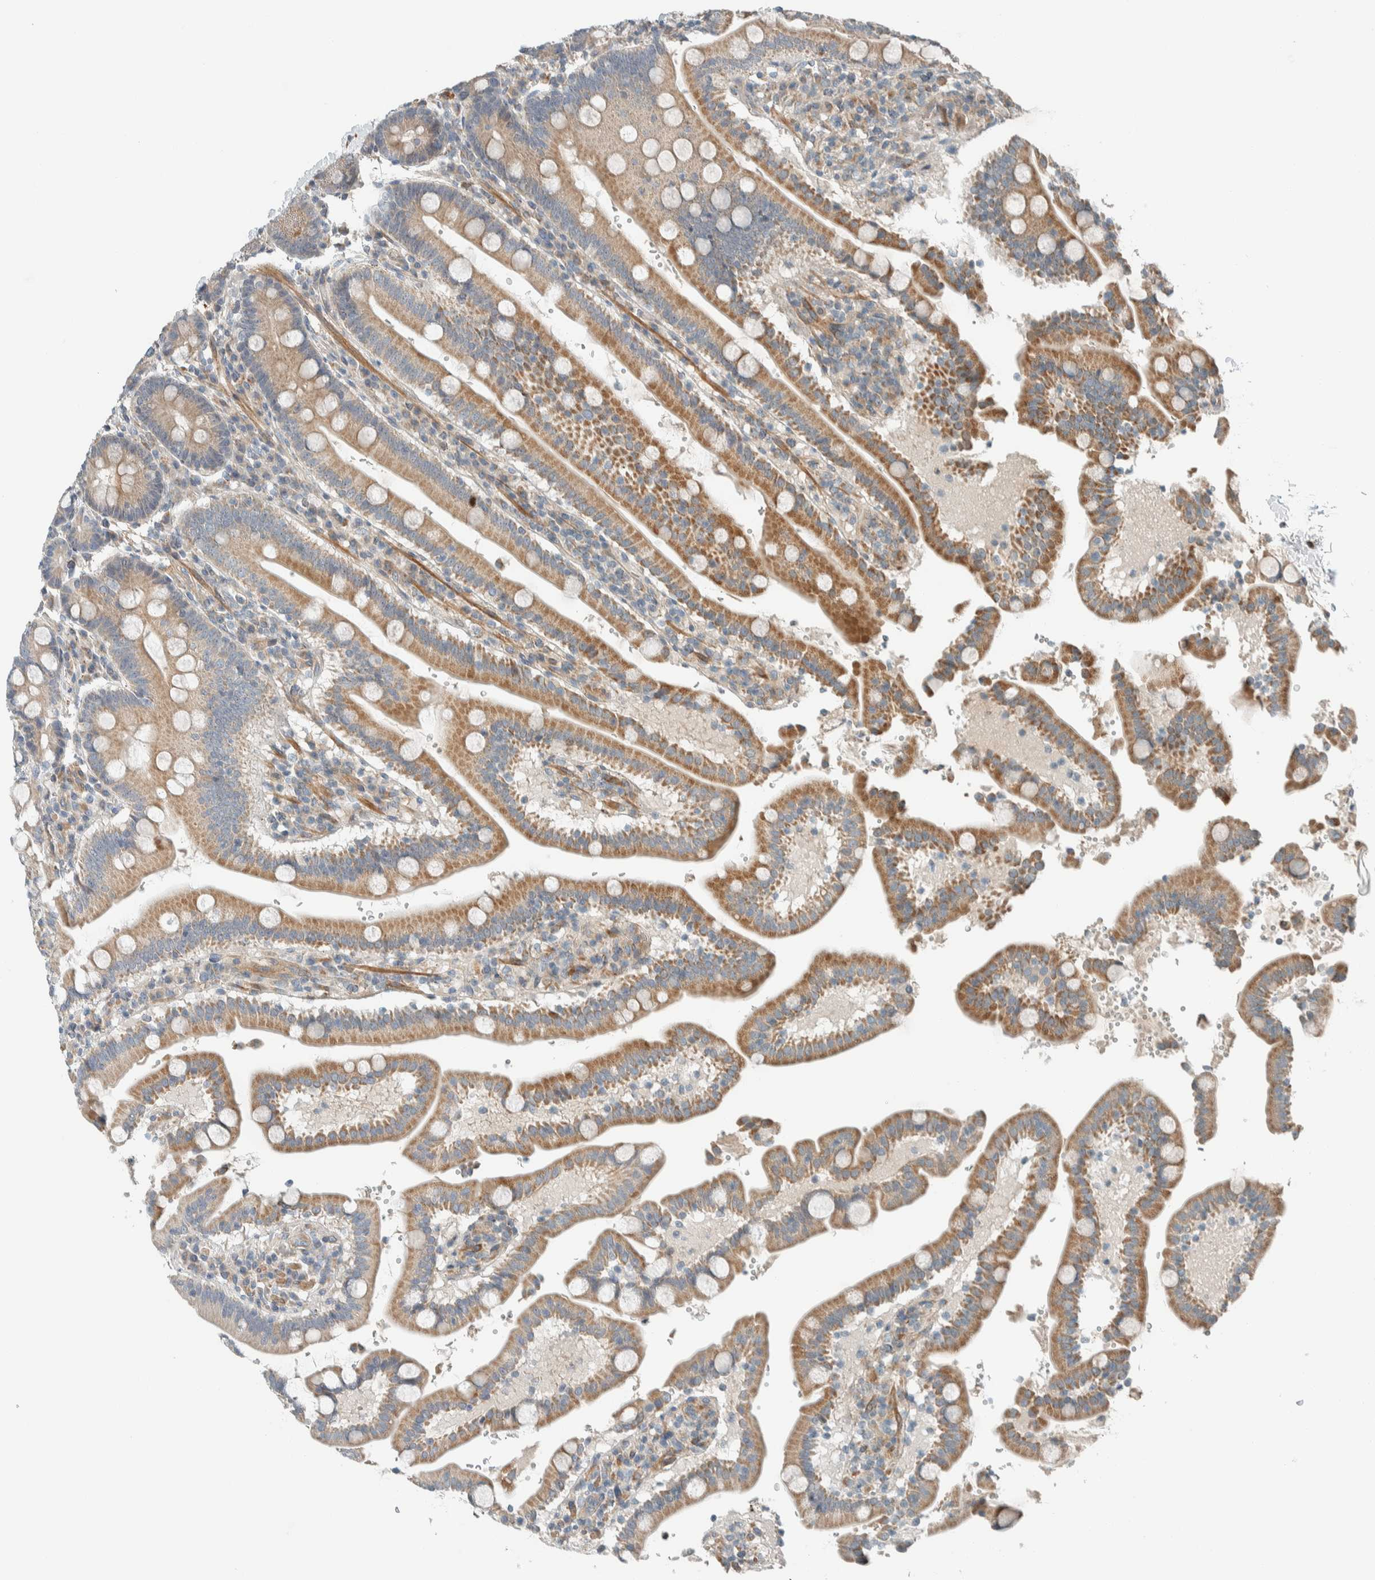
{"staining": {"intensity": "moderate", "quantity": "25%-75%", "location": "cytoplasmic/membranous"}, "tissue": "duodenum", "cell_type": "Glandular cells", "image_type": "normal", "snomed": [{"axis": "morphology", "description": "Normal tissue, NOS"}, {"axis": "topography", "description": "Small intestine, NOS"}], "caption": "Brown immunohistochemical staining in benign duodenum demonstrates moderate cytoplasmic/membranous positivity in about 25%-75% of glandular cells. Immunohistochemistry stains the protein in brown and the nuclei are stained blue.", "gene": "SLFN12L", "patient": {"sex": "female", "age": 71}}